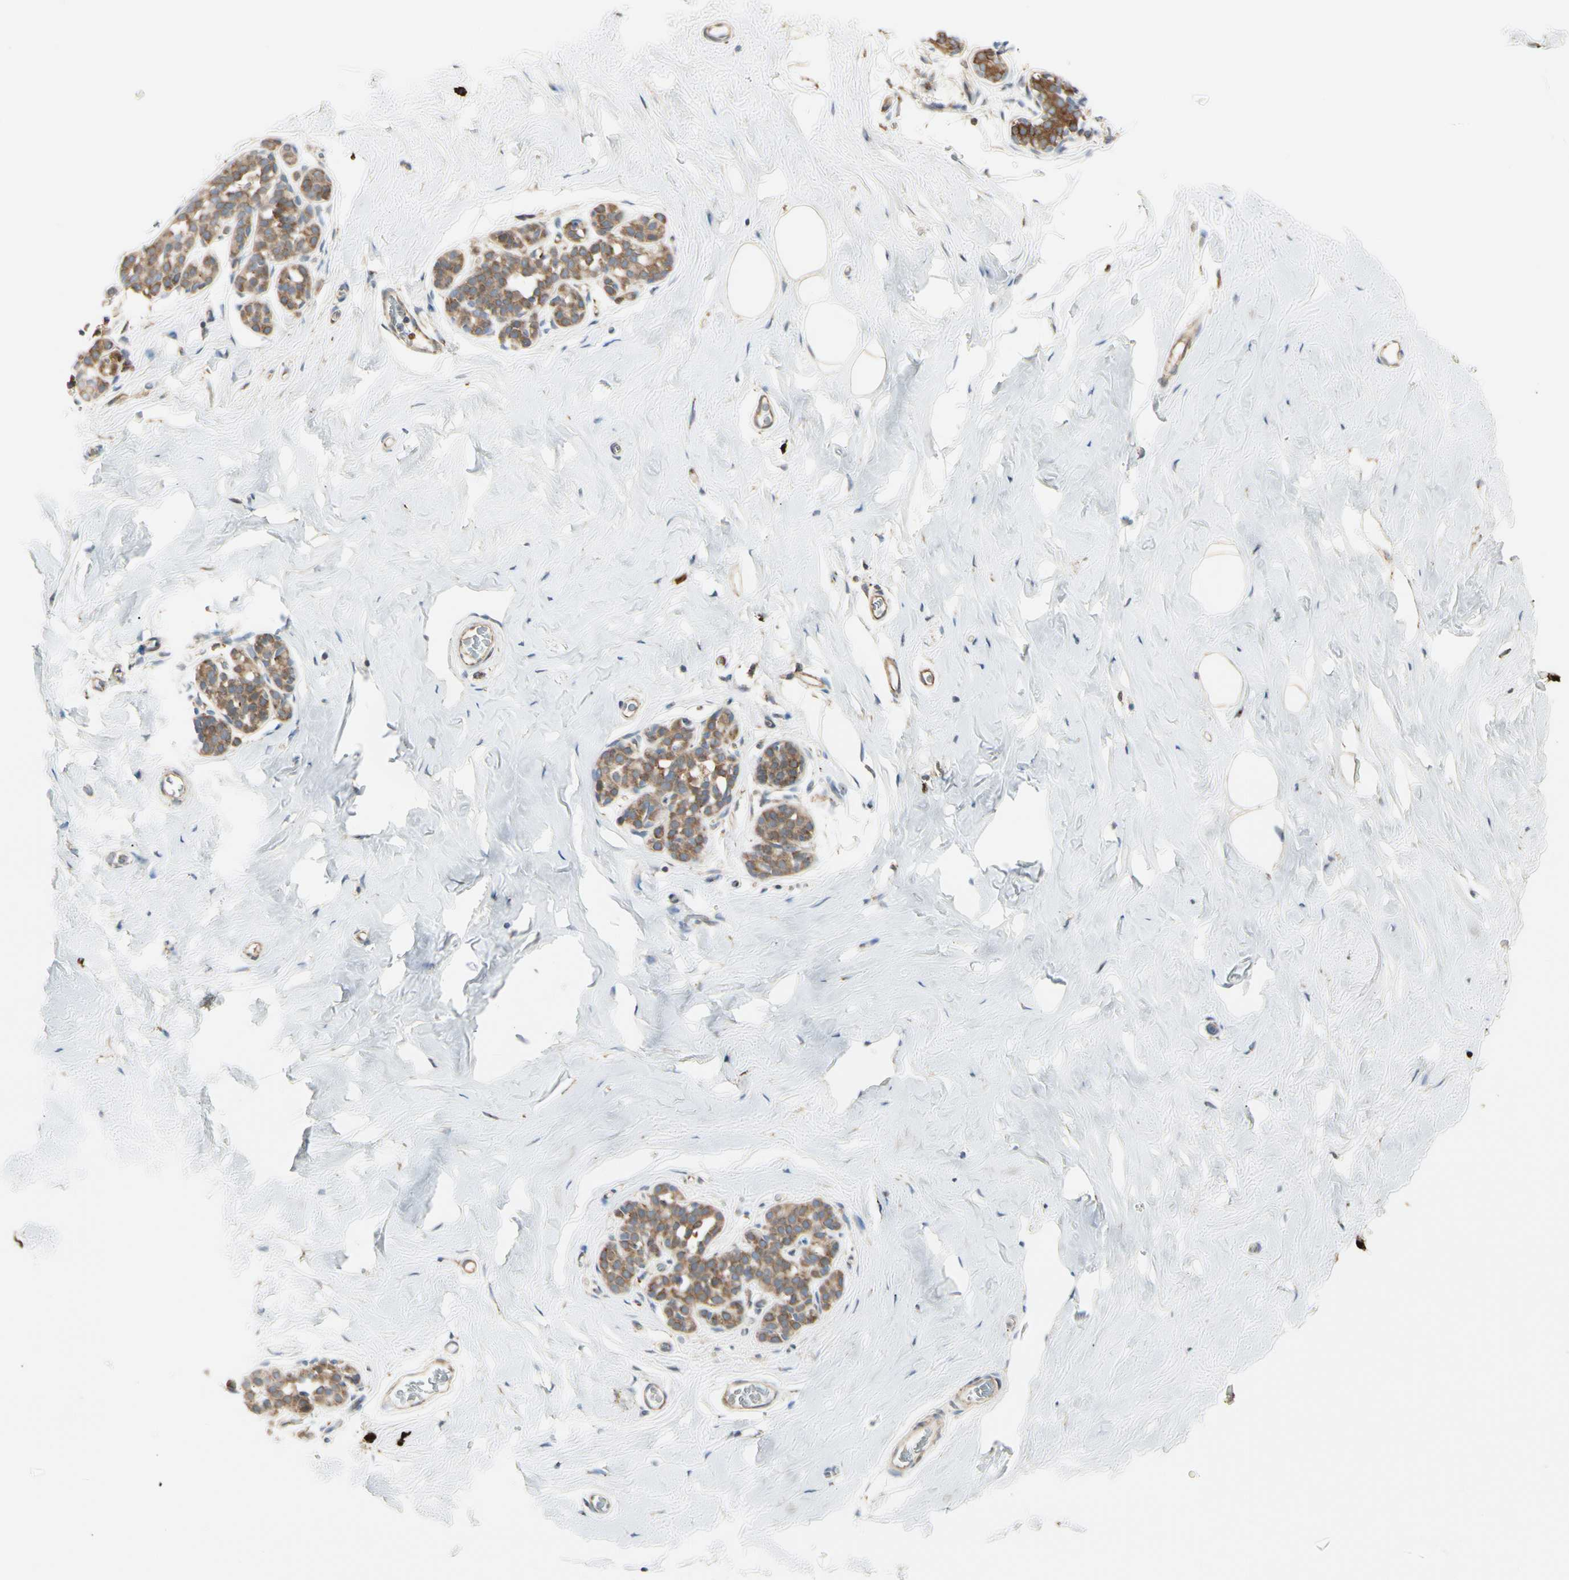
{"staining": {"intensity": "negative", "quantity": "none", "location": "none"}, "tissue": "breast", "cell_type": "Adipocytes", "image_type": "normal", "snomed": [{"axis": "morphology", "description": "Normal tissue, NOS"}, {"axis": "topography", "description": "Breast"}], "caption": "Immunohistochemical staining of benign breast reveals no significant staining in adipocytes.", "gene": "HSP90B1", "patient": {"sex": "female", "age": 75}}